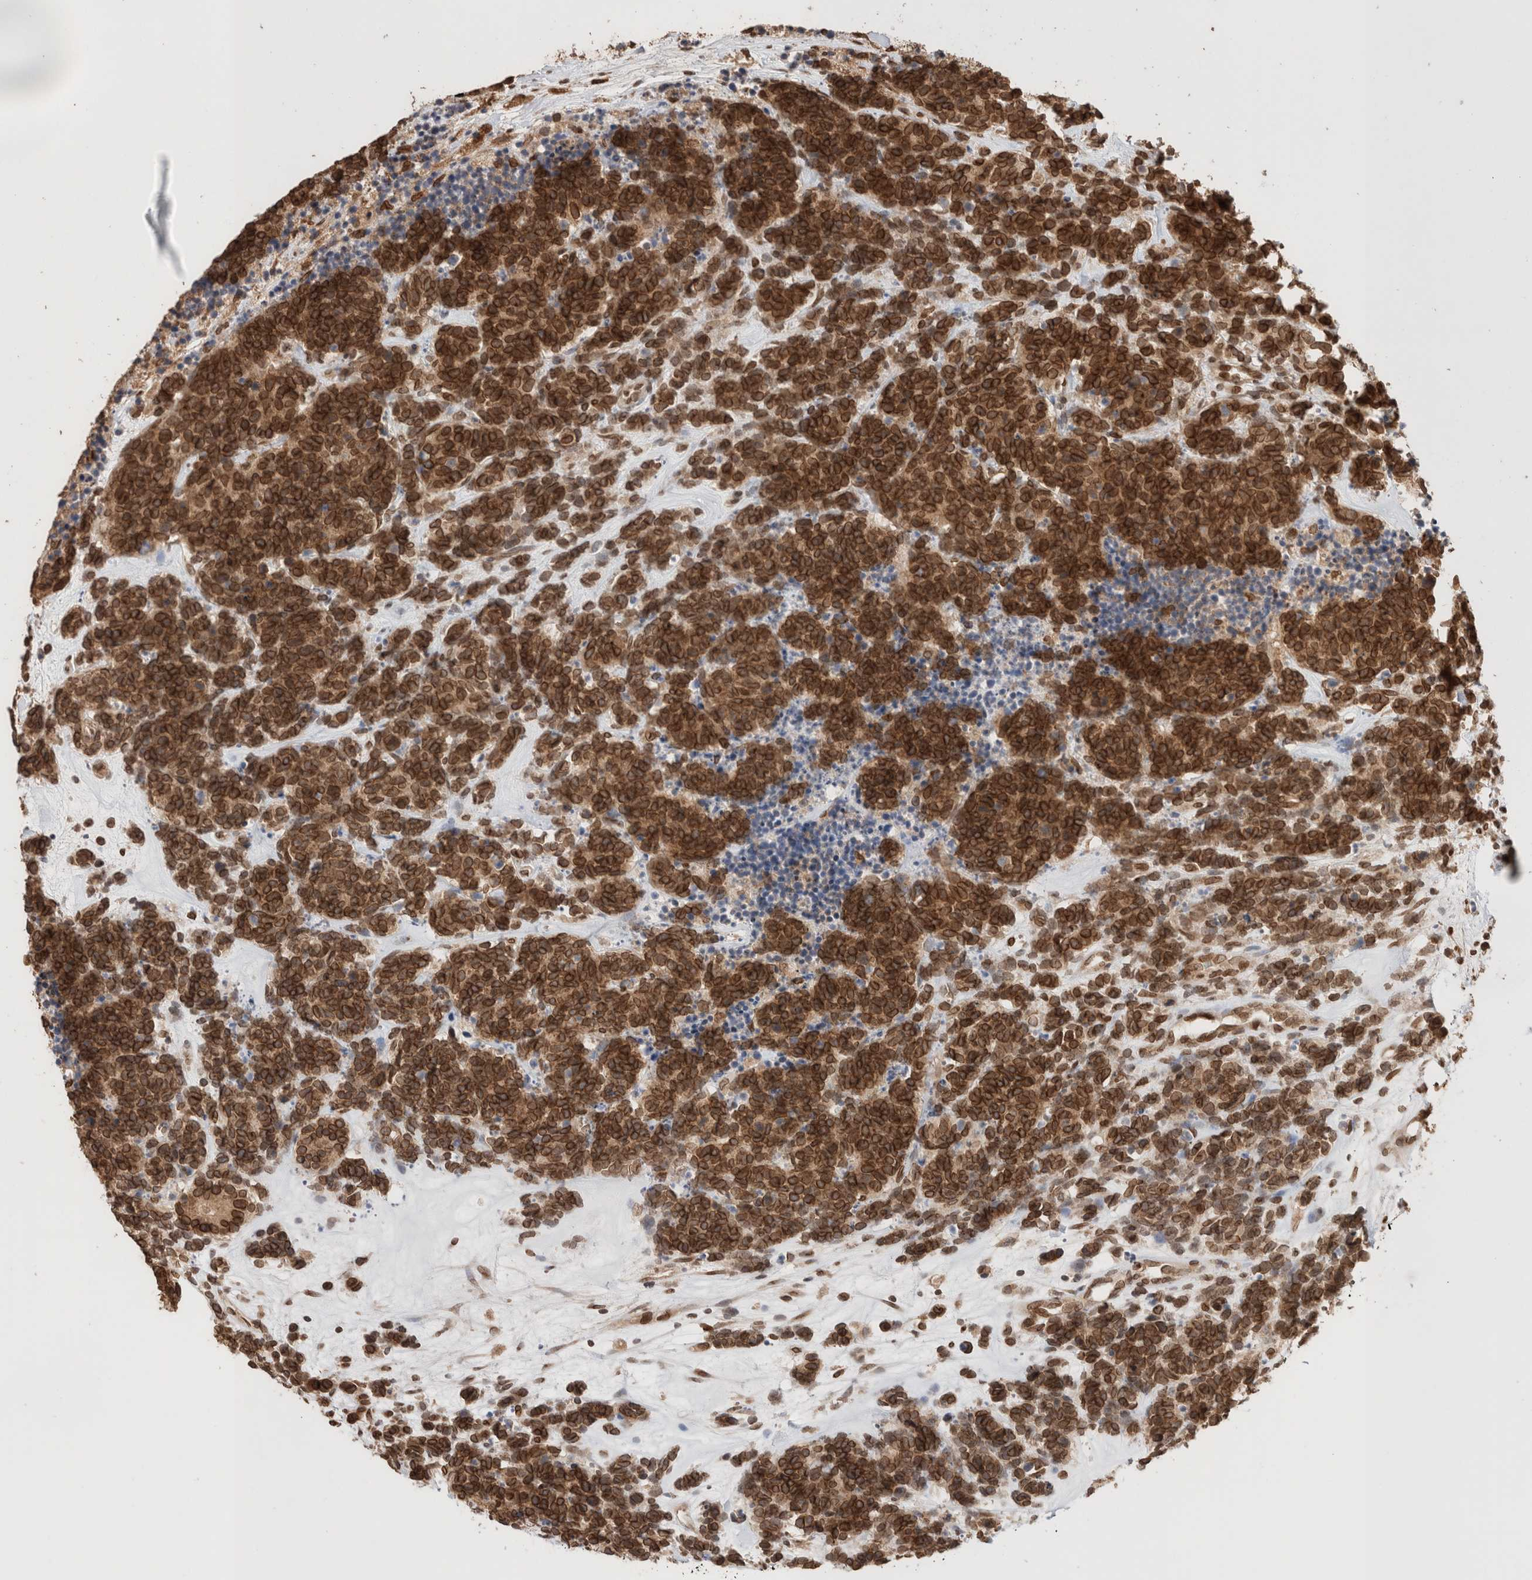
{"staining": {"intensity": "strong", "quantity": ">75%", "location": "cytoplasmic/membranous,nuclear"}, "tissue": "carcinoid", "cell_type": "Tumor cells", "image_type": "cancer", "snomed": [{"axis": "morphology", "description": "Carcinoma, NOS"}, {"axis": "morphology", "description": "Carcinoid, malignant, NOS"}, {"axis": "topography", "description": "Urinary bladder"}], "caption": "Carcinoid (malignant) stained with a protein marker exhibits strong staining in tumor cells.", "gene": "TPR", "patient": {"sex": "male", "age": 57}}